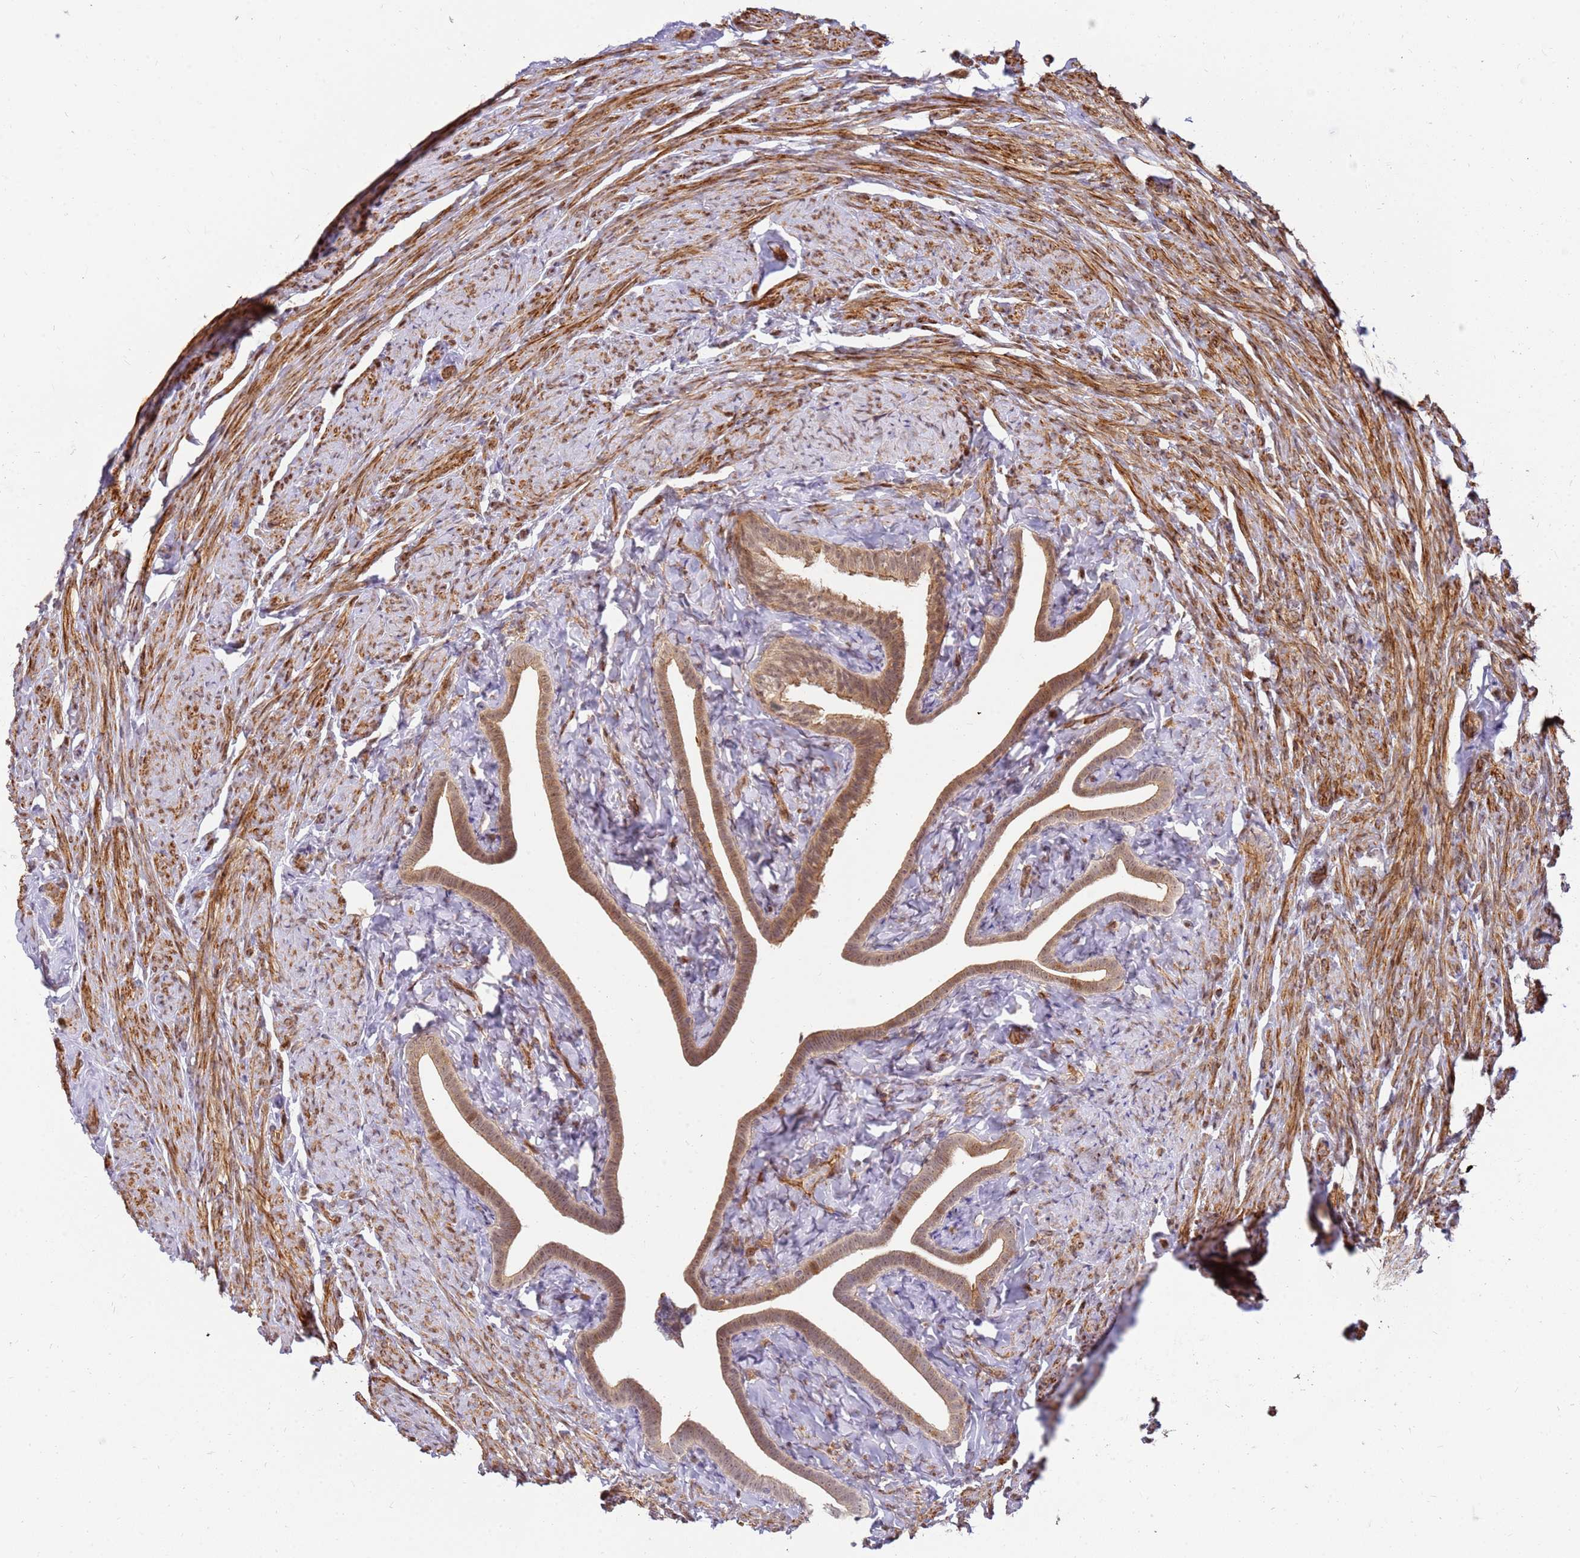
{"staining": {"intensity": "moderate", "quantity": ">75%", "location": "cytoplasmic/membranous"}, "tissue": "fallopian tube", "cell_type": "Glandular cells", "image_type": "normal", "snomed": [{"axis": "morphology", "description": "Normal tissue, NOS"}, {"axis": "topography", "description": "Fallopian tube"}], "caption": "Human fallopian tube stained with a protein marker exhibits moderate staining in glandular cells.", "gene": "ST18", "patient": {"sex": "female", "age": 69}}